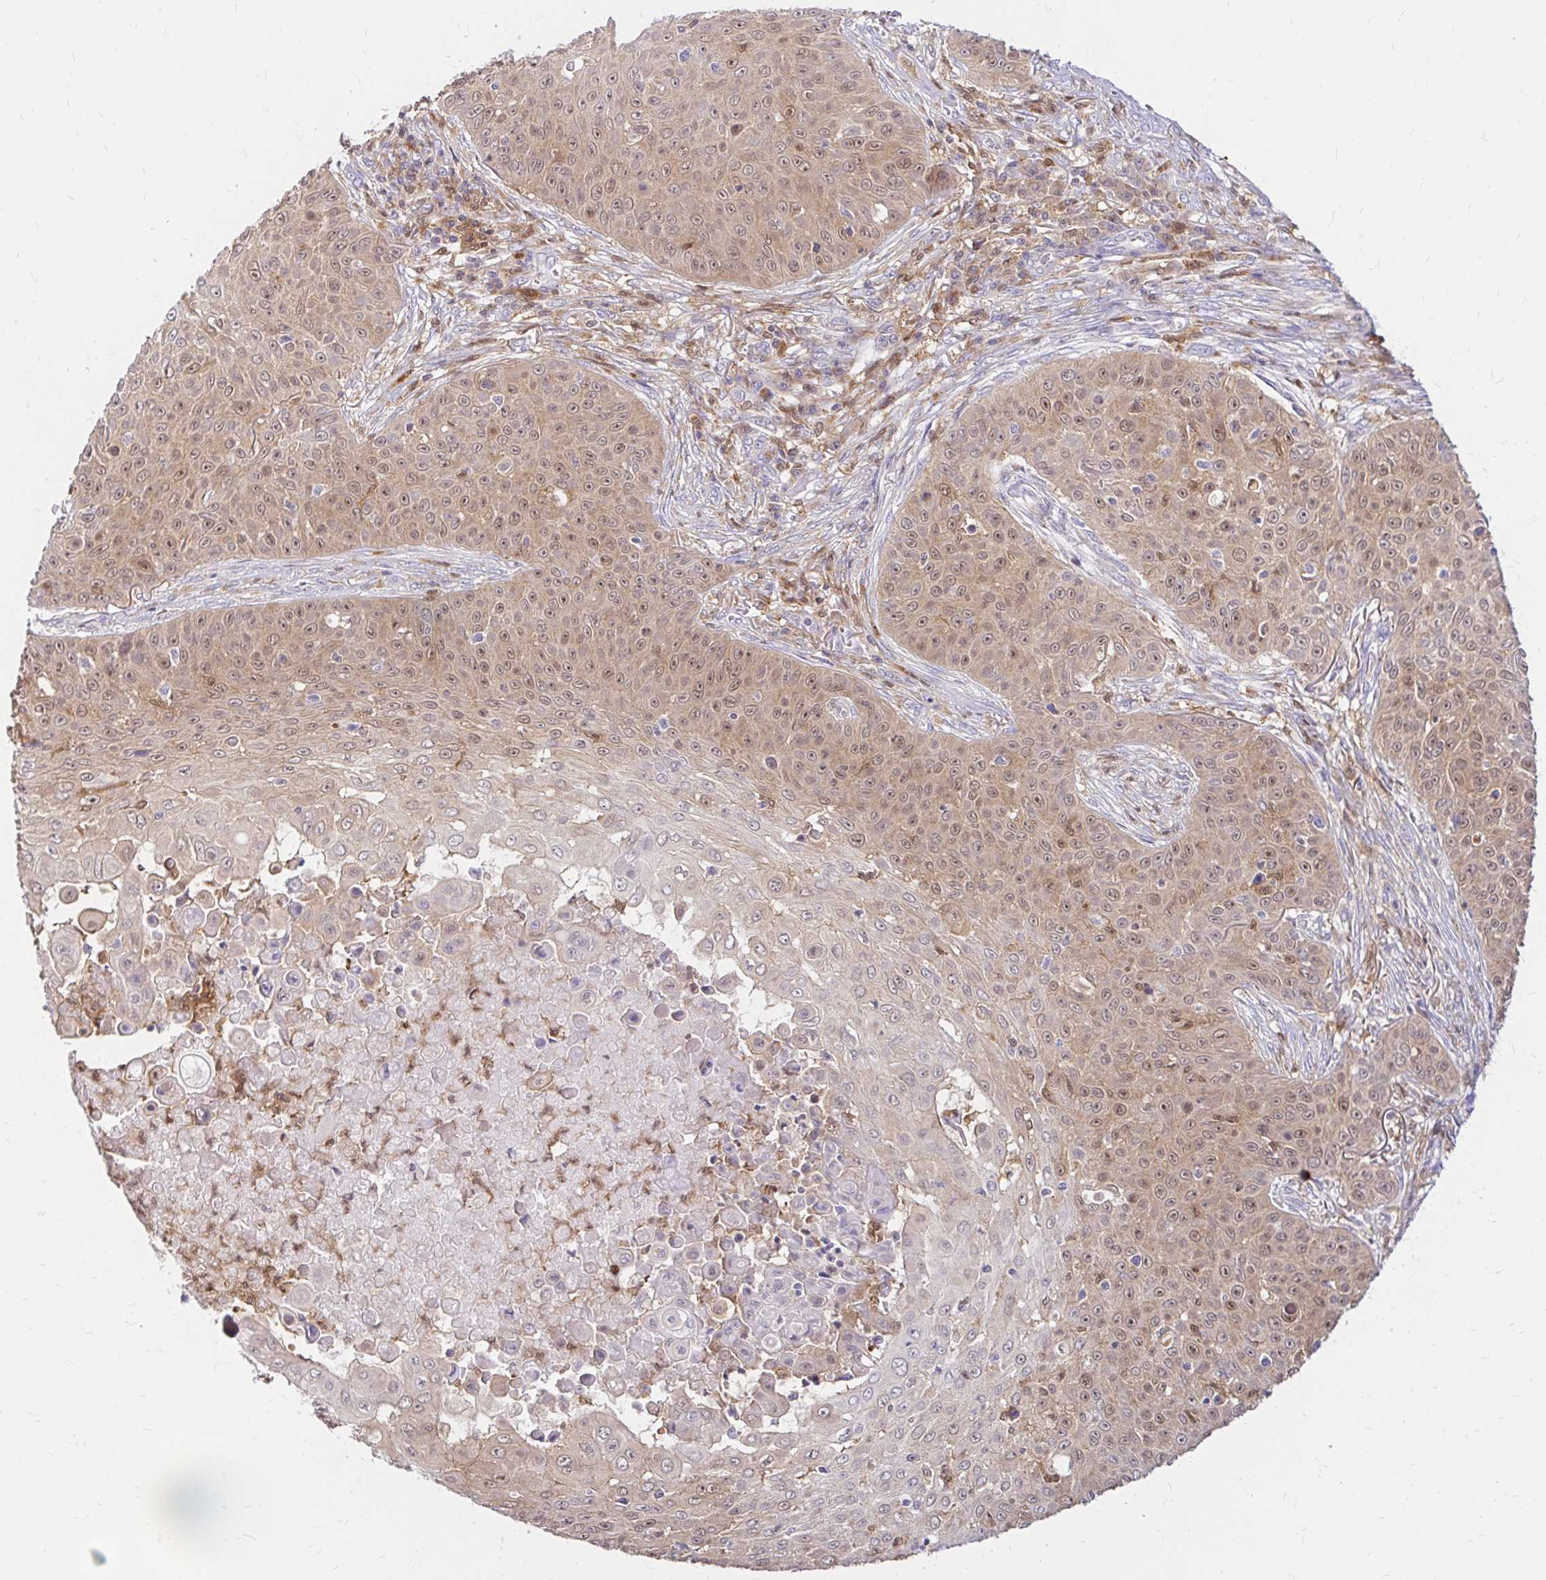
{"staining": {"intensity": "weak", "quantity": ">75%", "location": "cytoplasmic/membranous,nuclear"}, "tissue": "skin cancer", "cell_type": "Tumor cells", "image_type": "cancer", "snomed": [{"axis": "morphology", "description": "Squamous cell carcinoma, NOS"}, {"axis": "topography", "description": "Skin"}], "caption": "IHC staining of skin cancer (squamous cell carcinoma), which exhibits low levels of weak cytoplasmic/membranous and nuclear staining in about >75% of tumor cells indicating weak cytoplasmic/membranous and nuclear protein staining. The staining was performed using DAB (brown) for protein detection and nuclei were counterstained in hematoxylin (blue).", "gene": "PYCARD", "patient": {"sex": "male", "age": 82}}